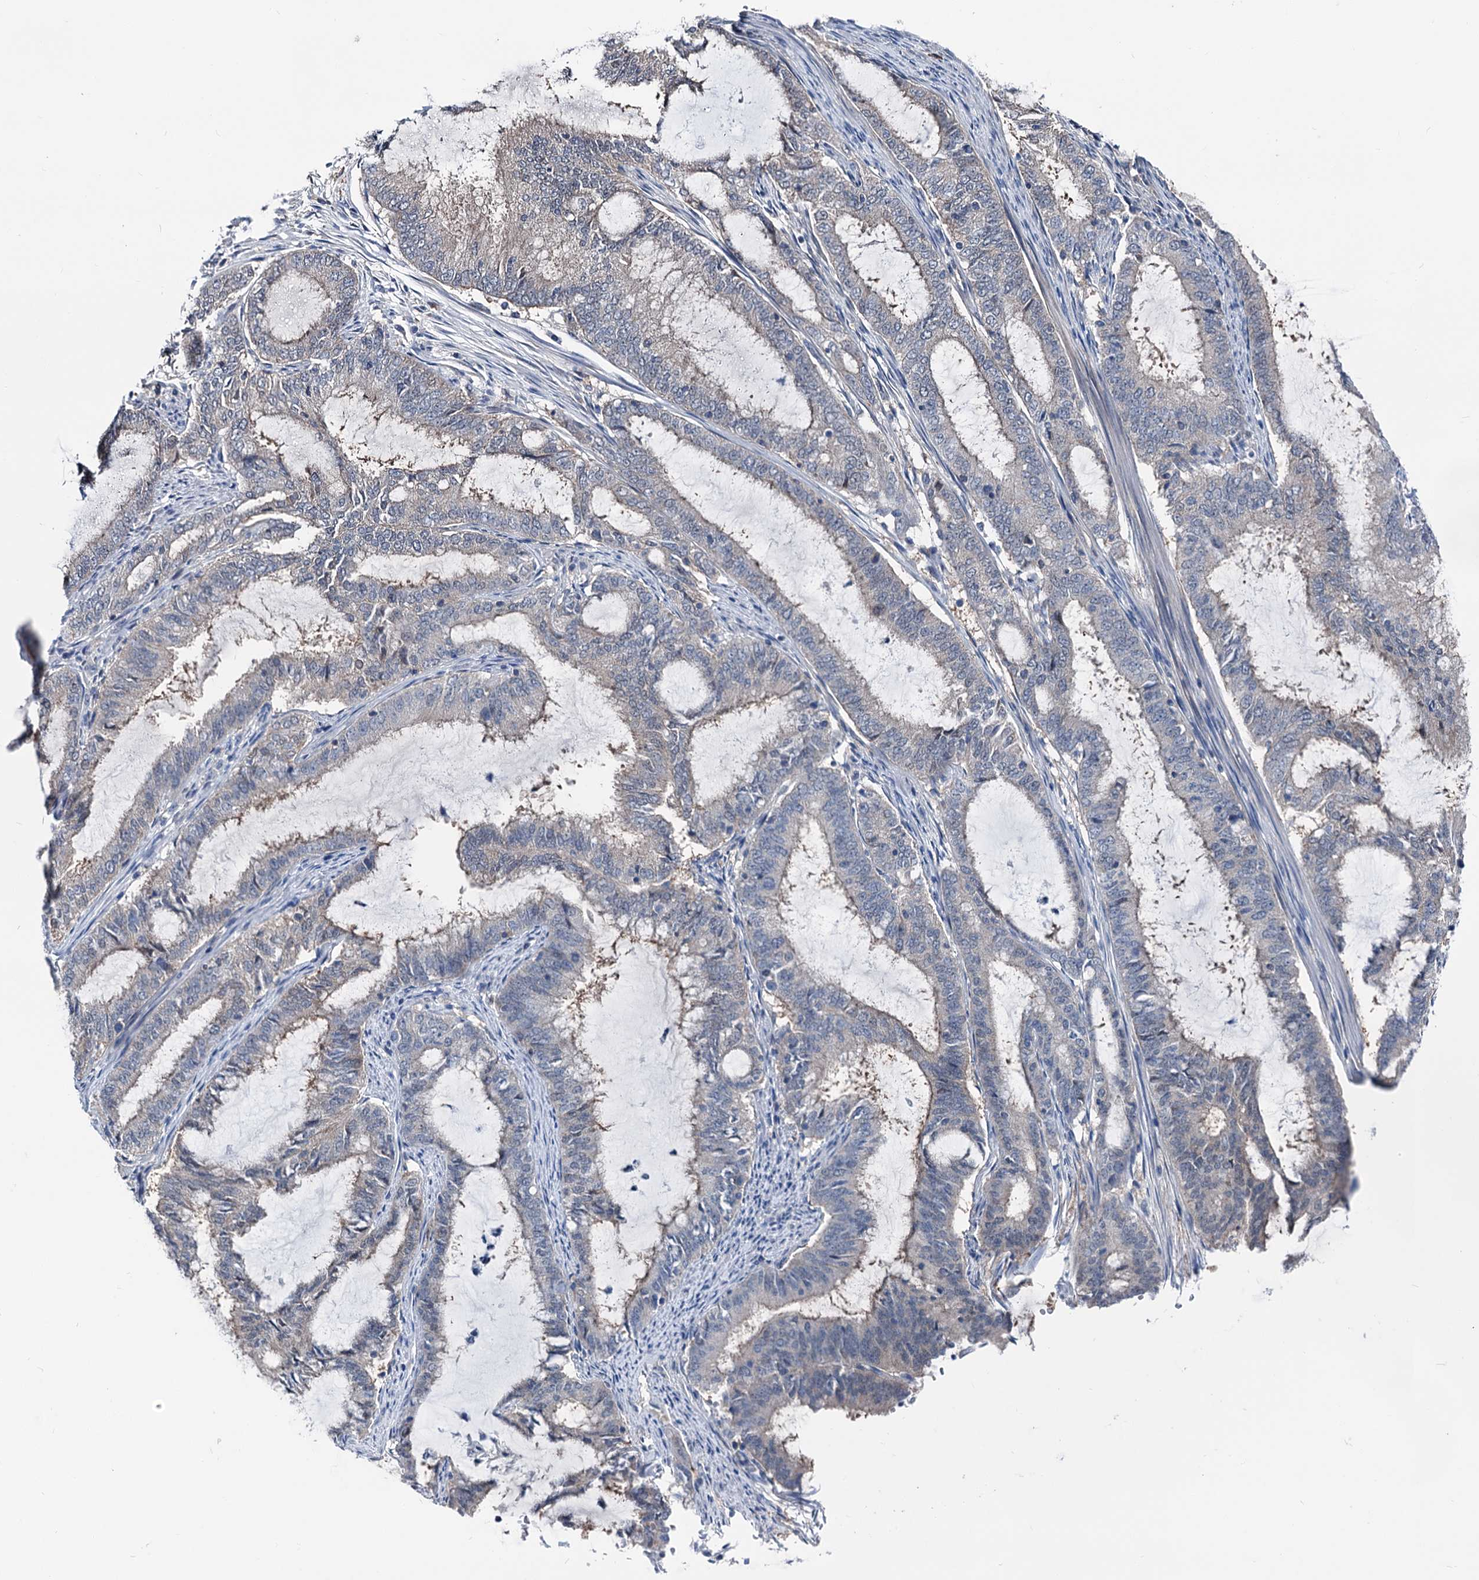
{"staining": {"intensity": "weak", "quantity": "<25%", "location": "cytoplasmic/membranous"}, "tissue": "endometrial cancer", "cell_type": "Tumor cells", "image_type": "cancer", "snomed": [{"axis": "morphology", "description": "Adenocarcinoma, NOS"}, {"axis": "topography", "description": "Endometrium"}], "caption": "This is an IHC image of endometrial cancer. There is no expression in tumor cells.", "gene": "GLO1", "patient": {"sex": "female", "age": 51}}